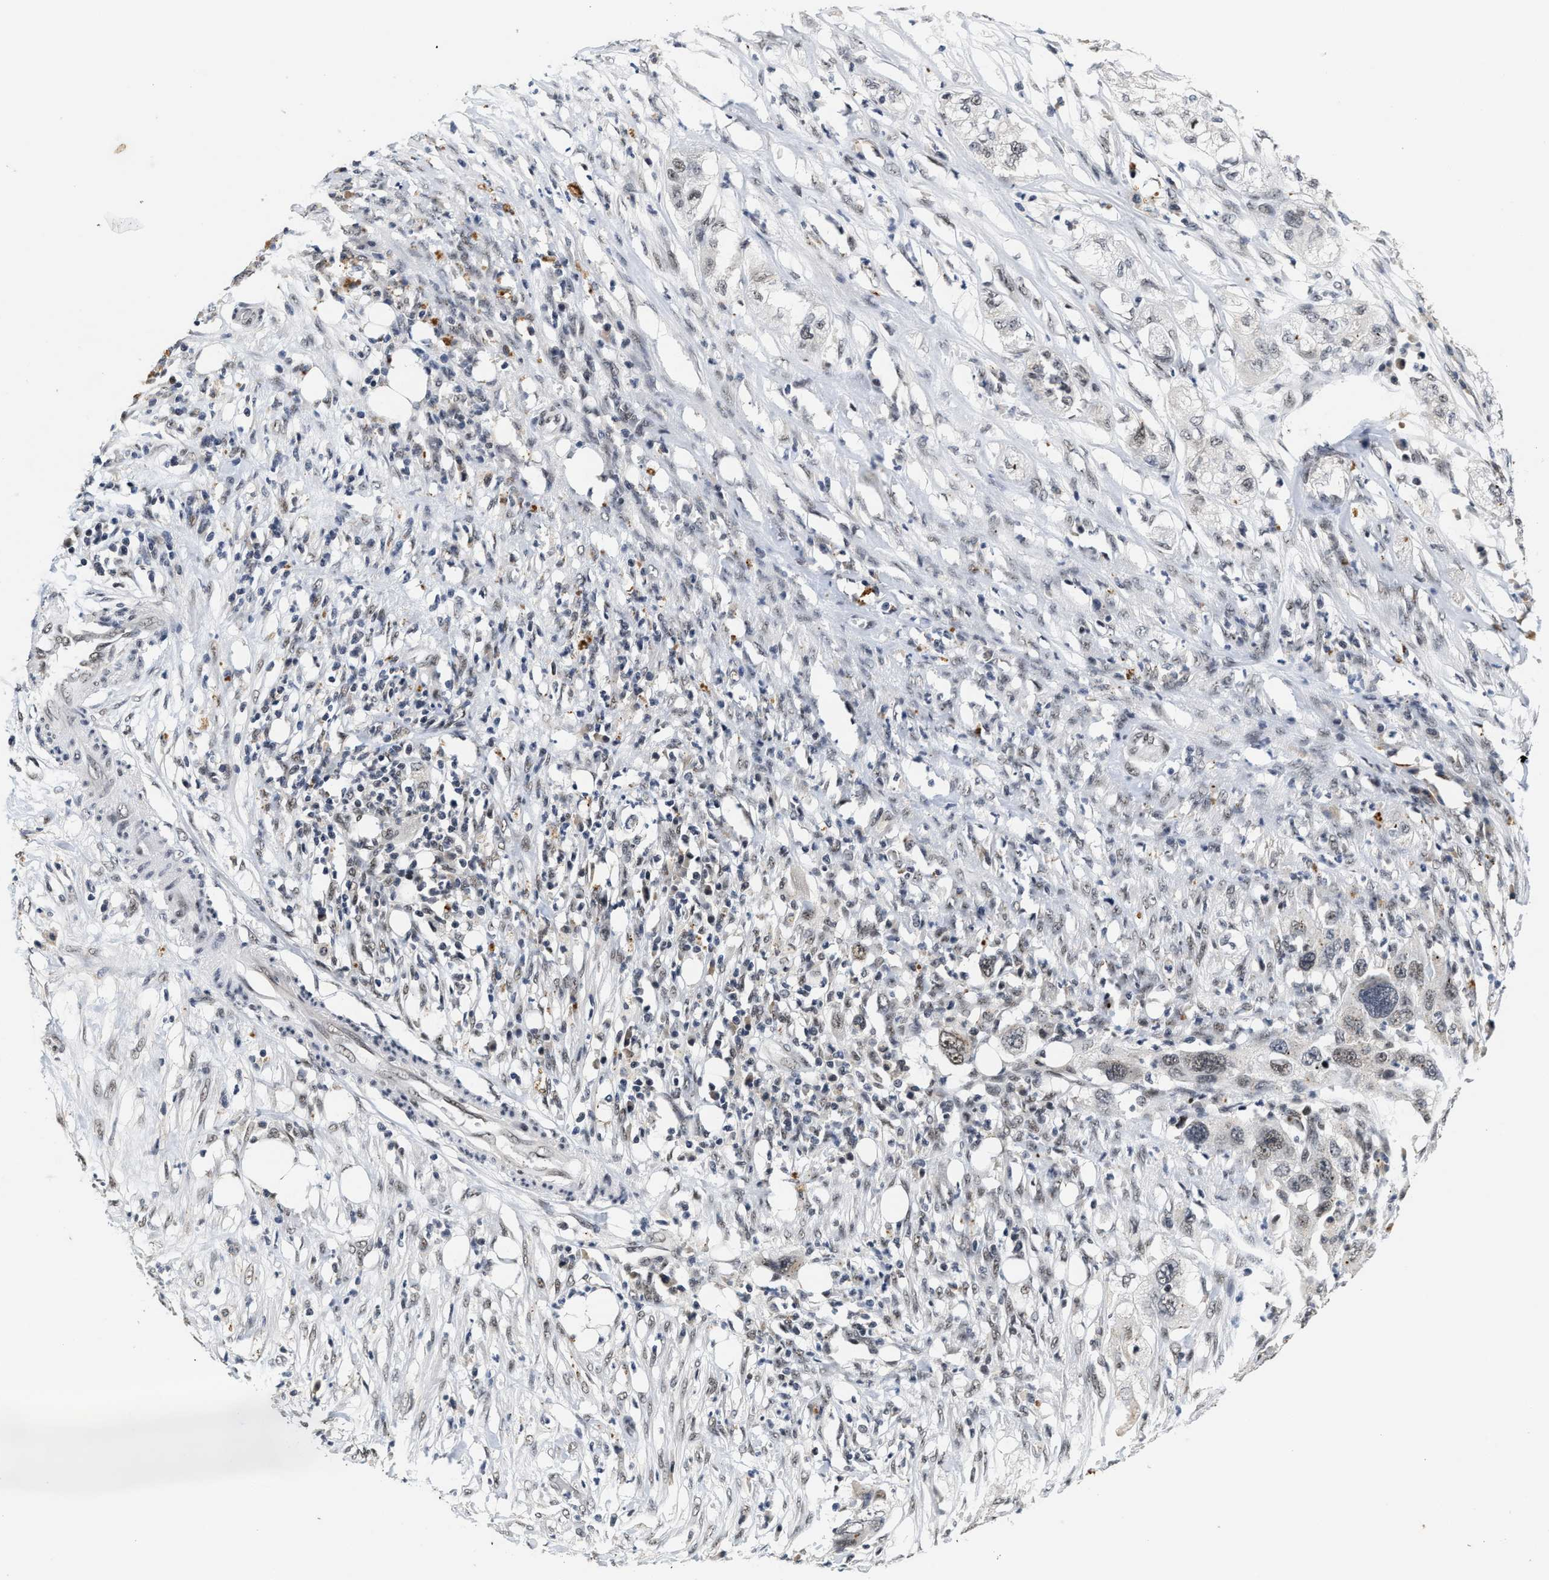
{"staining": {"intensity": "weak", "quantity": "<25%", "location": "nuclear"}, "tissue": "pancreatic cancer", "cell_type": "Tumor cells", "image_type": "cancer", "snomed": [{"axis": "morphology", "description": "Adenocarcinoma, NOS"}, {"axis": "topography", "description": "Pancreas"}], "caption": "The histopathology image reveals no staining of tumor cells in pancreatic cancer (adenocarcinoma). (Brightfield microscopy of DAB immunohistochemistry at high magnification).", "gene": "INIP", "patient": {"sex": "female", "age": 78}}